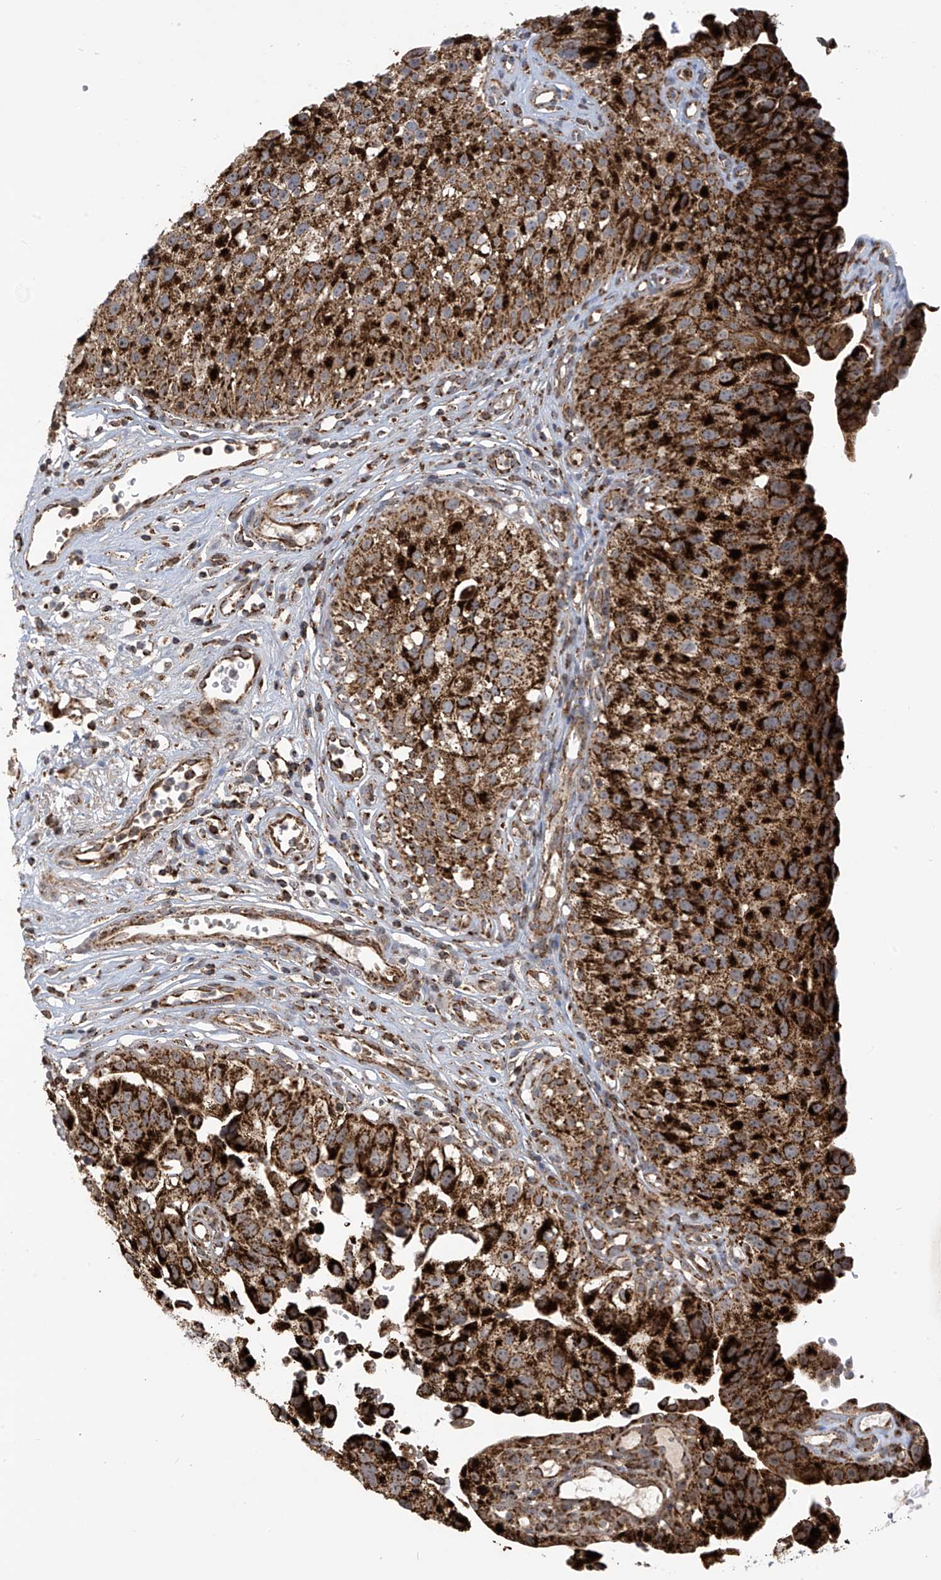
{"staining": {"intensity": "strong", "quantity": ">75%", "location": "cytoplasmic/membranous"}, "tissue": "urinary bladder", "cell_type": "Urothelial cells", "image_type": "normal", "snomed": [{"axis": "morphology", "description": "Normal tissue, NOS"}, {"axis": "topography", "description": "Urinary bladder"}], "caption": "Immunohistochemical staining of unremarkable urinary bladder exhibits high levels of strong cytoplasmic/membranous expression in about >75% of urothelial cells.", "gene": "COX10", "patient": {"sex": "male", "age": 51}}